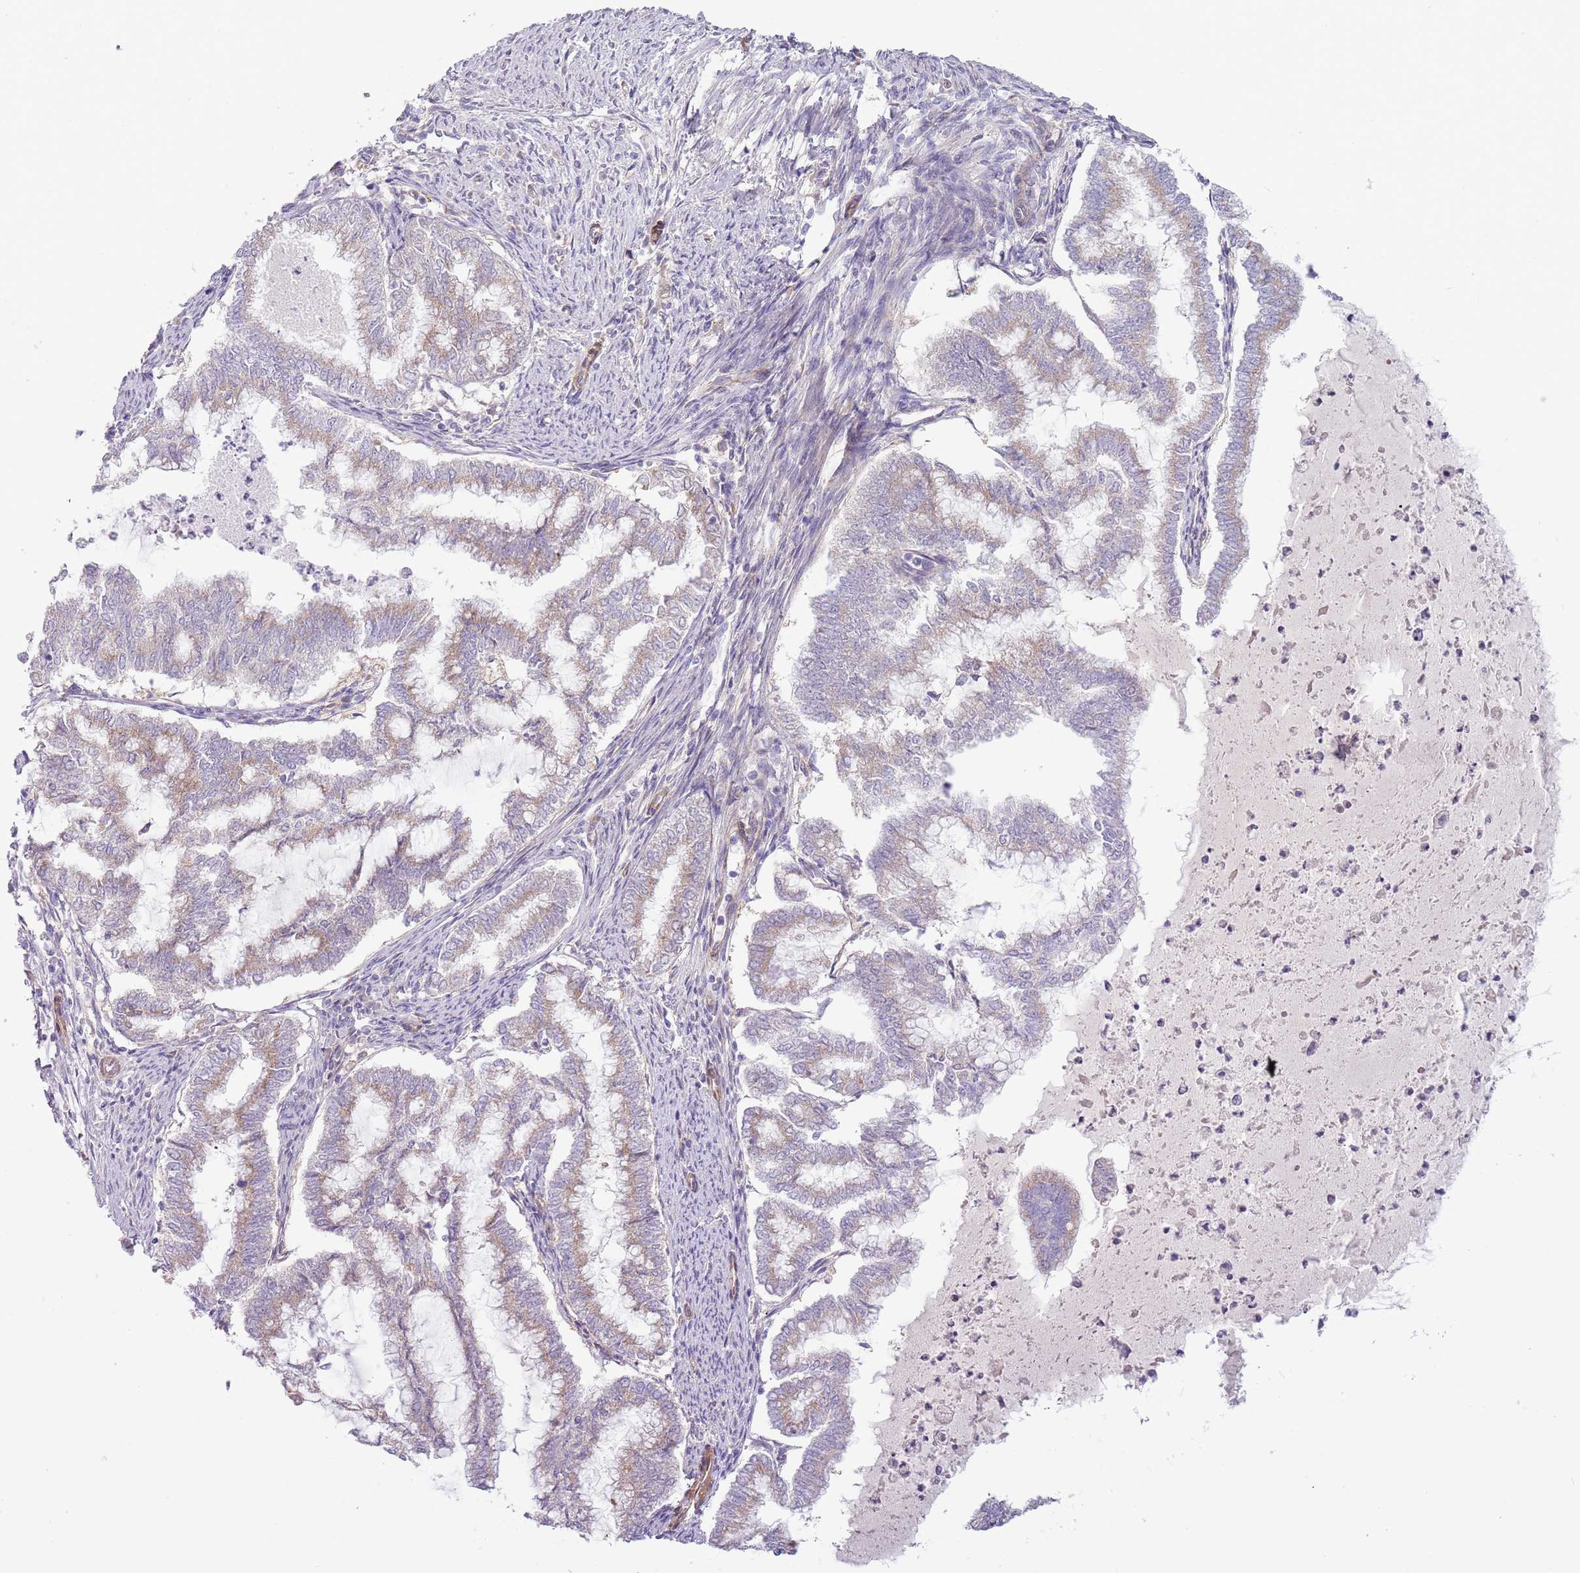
{"staining": {"intensity": "weak", "quantity": "25%-75%", "location": "cytoplasmic/membranous"}, "tissue": "endometrial cancer", "cell_type": "Tumor cells", "image_type": "cancer", "snomed": [{"axis": "morphology", "description": "Adenocarcinoma, NOS"}, {"axis": "topography", "description": "Endometrium"}], "caption": "Adenocarcinoma (endometrial) was stained to show a protein in brown. There is low levels of weak cytoplasmic/membranous positivity in approximately 25%-75% of tumor cells.", "gene": "MRO", "patient": {"sex": "female", "age": 79}}